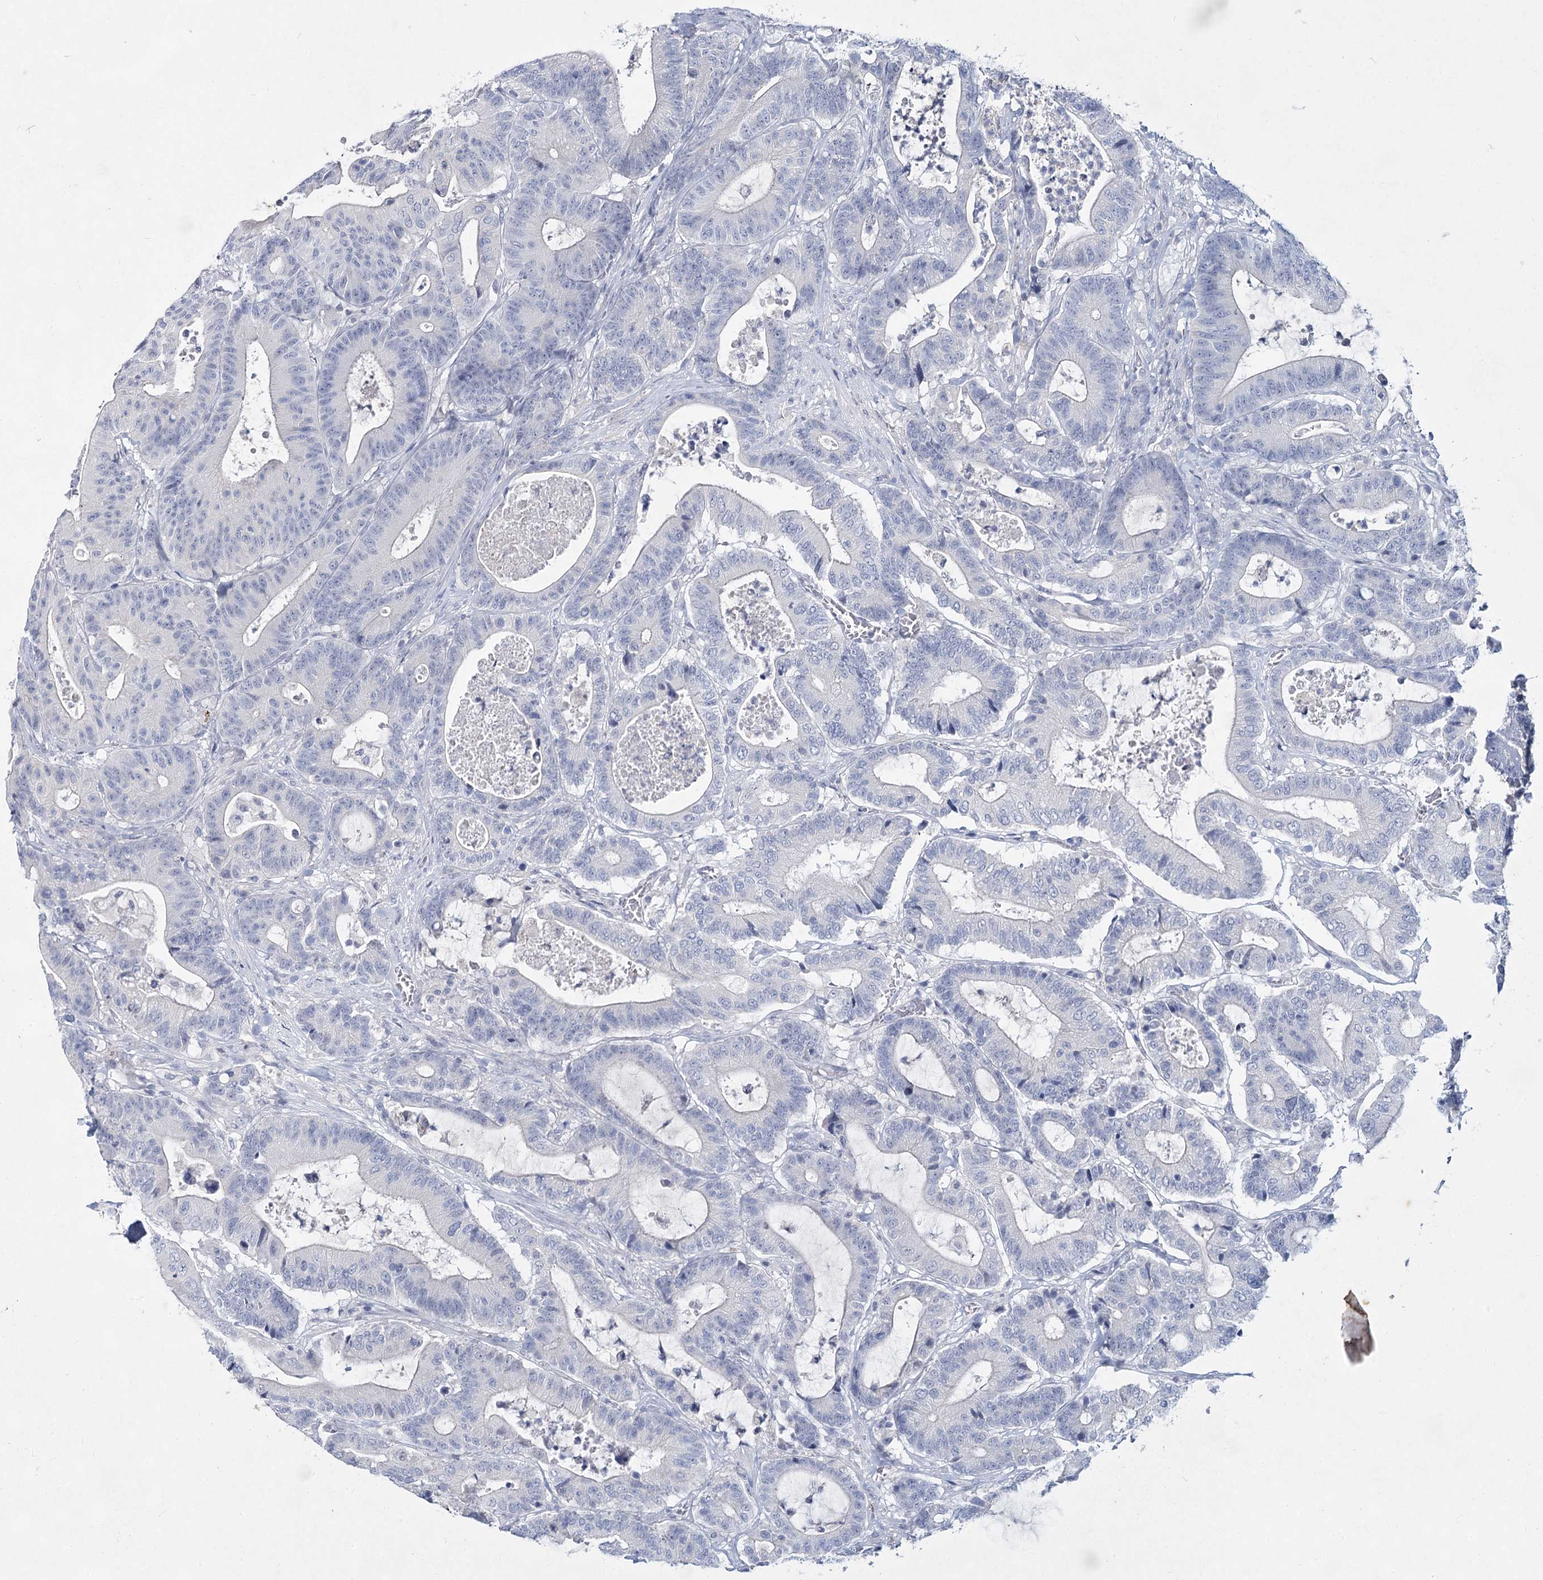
{"staining": {"intensity": "negative", "quantity": "none", "location": "none"}, "tissue": "colorectal cancer", "cell_type": "Tumor cells", "image_type": "cancer", "snomed": [{"axis": "morphology", "description": "Adenocarcinoma, NOS"}, {"axis": "topography", "description": "Colon"}], "caption": "High power microscopy micrograph of an IHC histopathology image of colorectal cancer, revealing no significant positivity in tumor cells.", "gene": "CCDC73", "patient": {"sex": "female", "age": 84}}